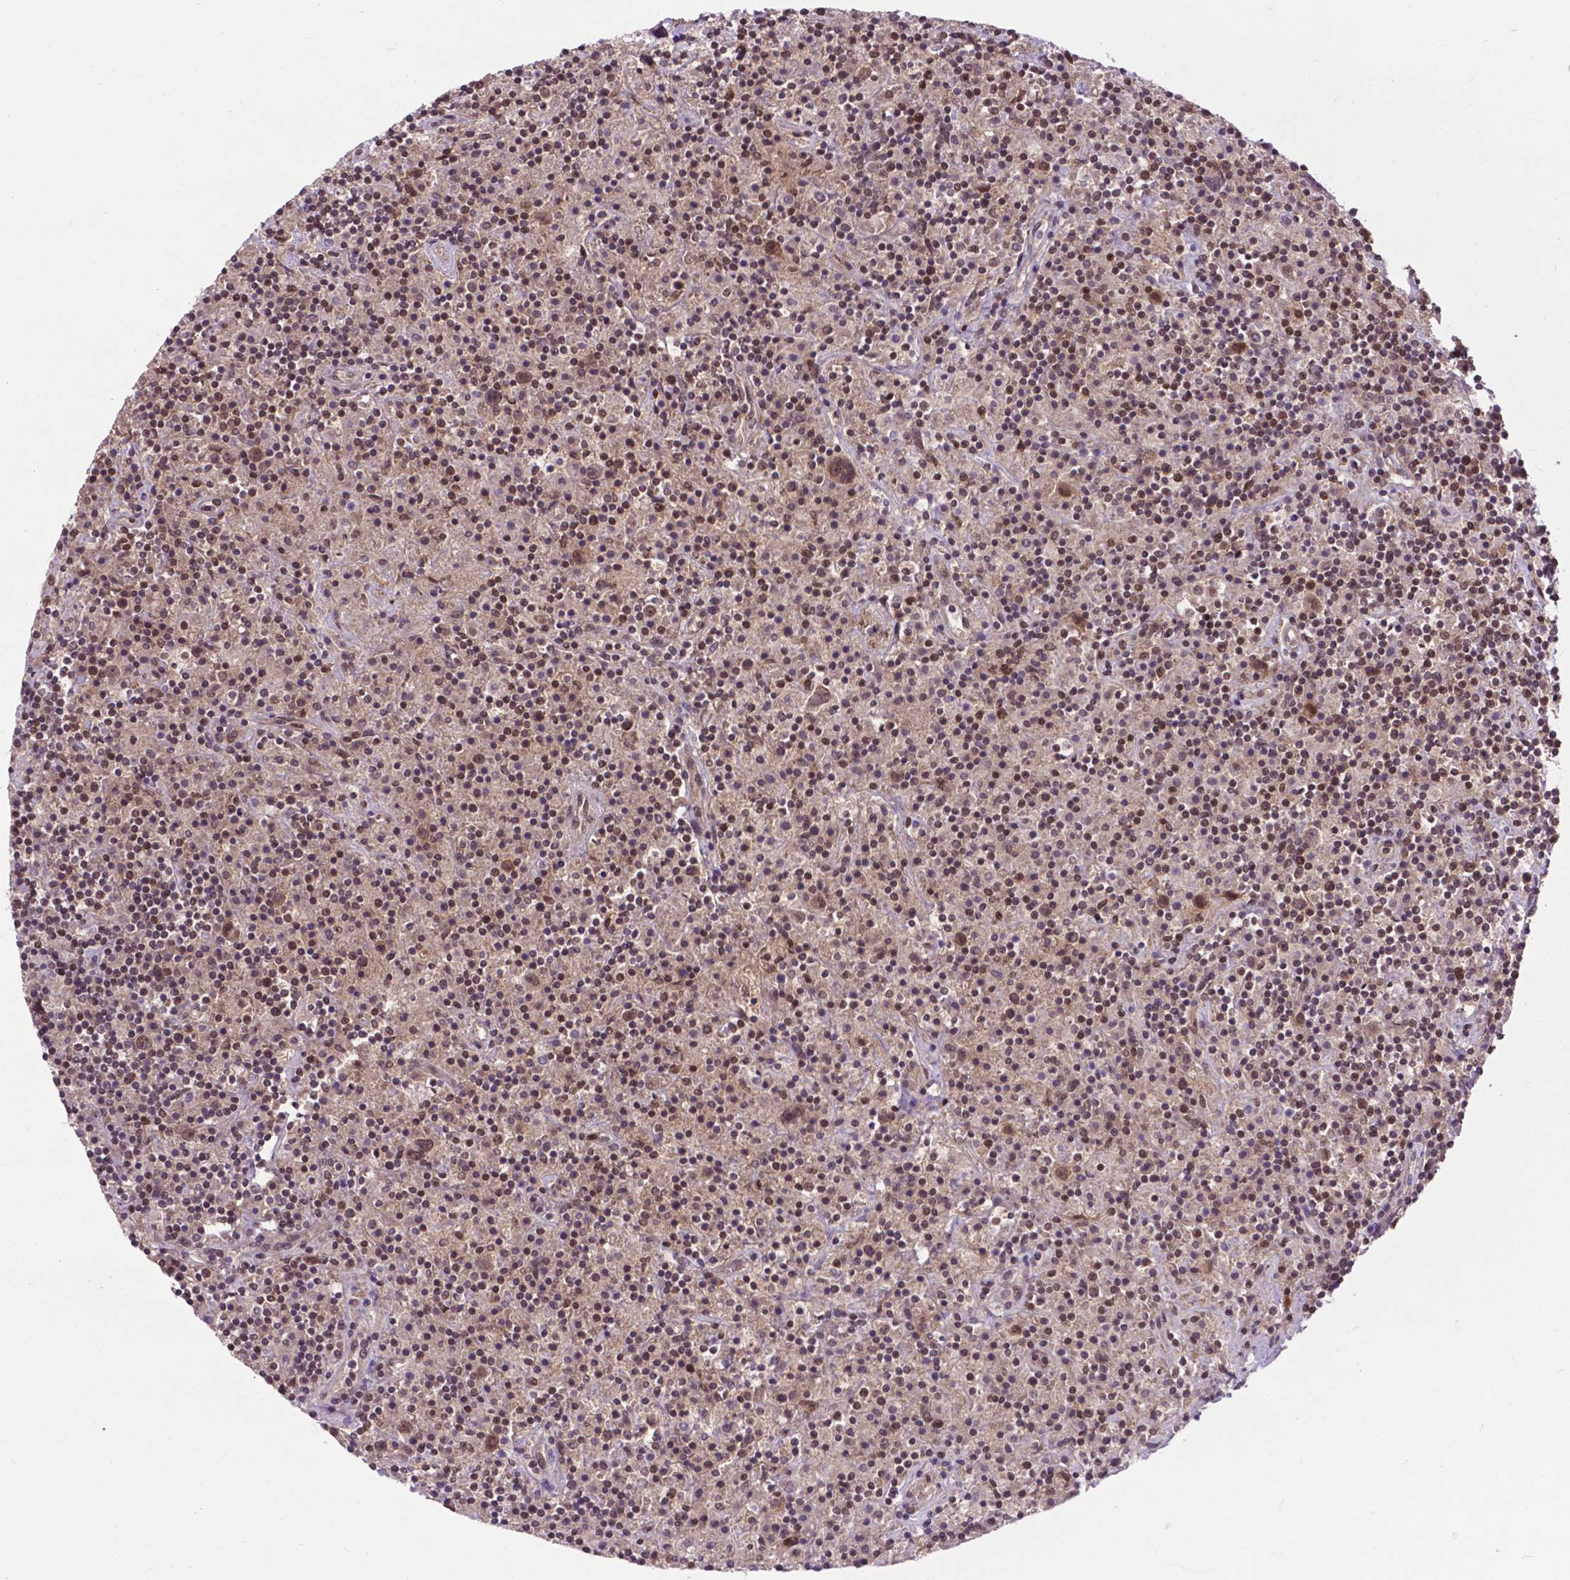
{"staining": {"intensity": "moderate", "quantity": ">75%", "location": "nuclear"}, "tissue": "lymphoma", "cell_type": "Tumor cells", "image_type": "cancer", "snomed": [{"axis": "morphology", "description": "Hodgkin's disease, NOS"}, {"axis": "topography", "description": "Lymph node"}], "caption": "This is an image of immunohistochemistry staining of lymphoma, which shows moderate staining in the nuclear of tumor cells.", "gene": "FAF1", "patient": {"sex": "male", "age": 70}}